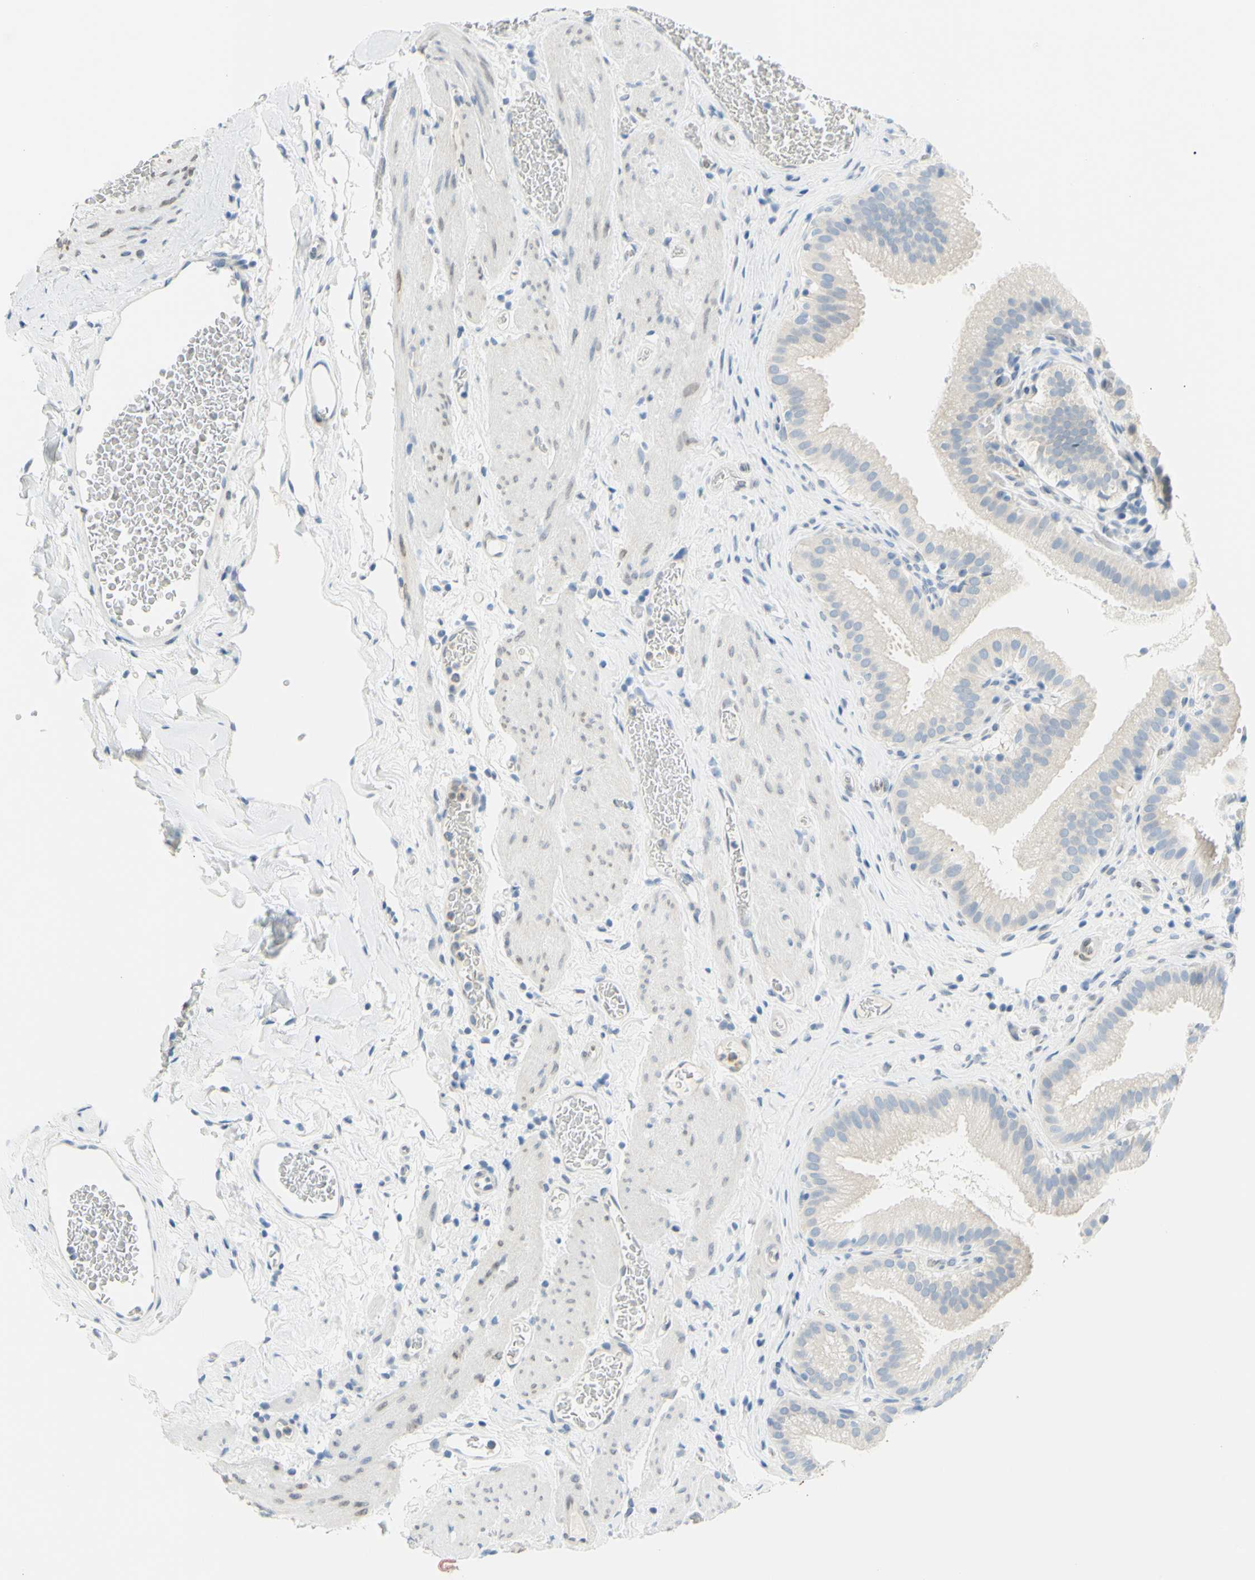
{"staining": {"intensity": "negative", "quantity": "none", "location": "none"}, "tissue": "gallbladder", "cell_type": "Glandular cells", "image_type": "normal", "snomed": [{"axis": "morphology", "description": "Normal tissue, NOS"}, {"axis": "topography", "description": "Gallbladder"}], "caption": "Glandular cells show no significant protein expression in benign gallbladder. (DAB immunohistochemistry with hematoxylin counter stain).", "gene": "DCT", "patient": {"sex": "male", "age": 54}}